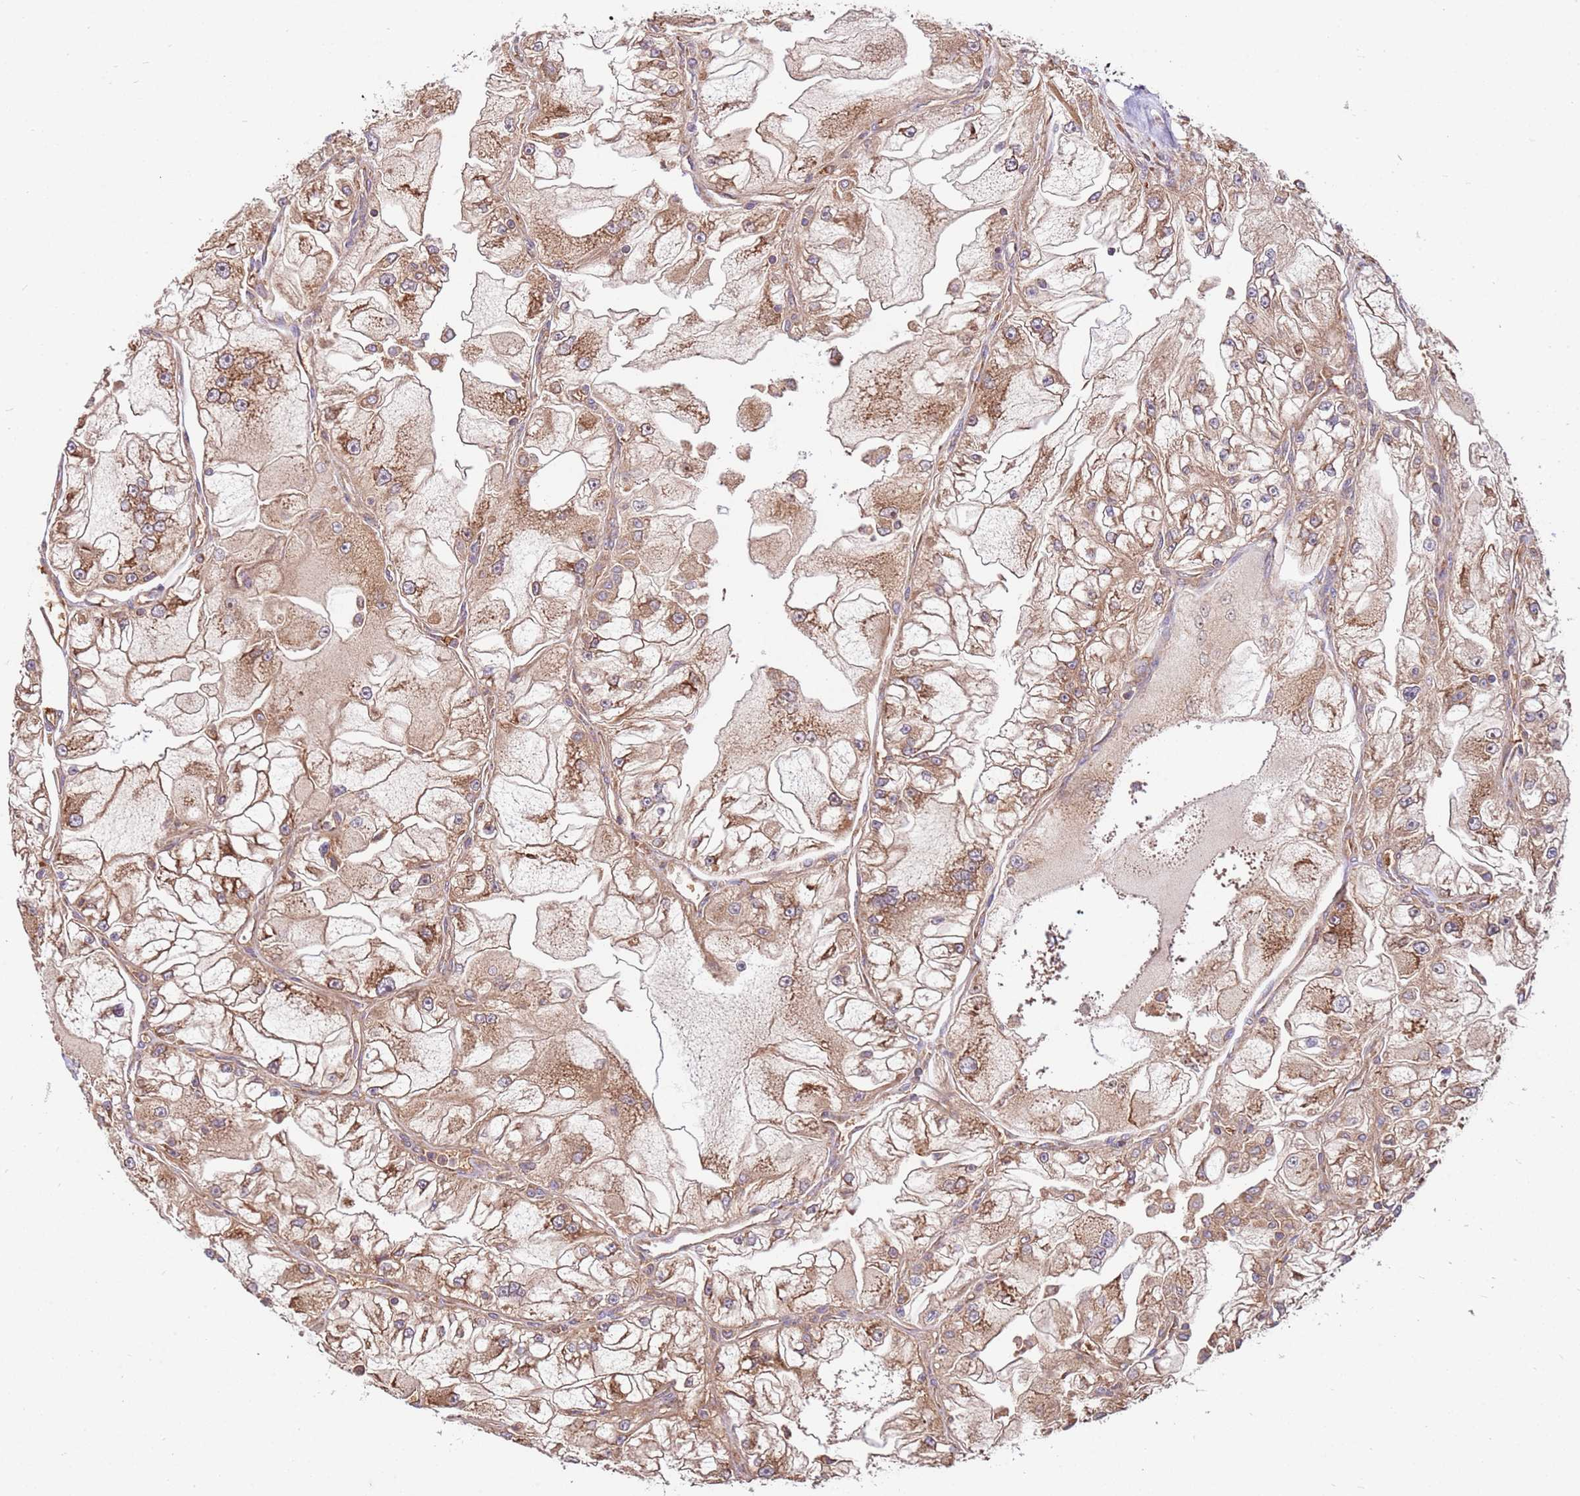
{"staining": {"intensity": "moderate", "quantity": ">75%", "location": "cytoplasmic/membranous"}, "tissue": "renal cancer", "cell_type": "Tumor cells", "image_type": "cancer", "snomed": [{"axis": "morphology", "description": "Adenocarcinoma, NOS"}, {"axis": "topography", "description": "Kidney"}], "caption": "Moderate cytoplasmic/membranous positivity is identified in about >75% of tumor cells in adenocarcinoma (renal).", "gene": "SLC44A5", "patient": {"sex": "female", "age": 72}}